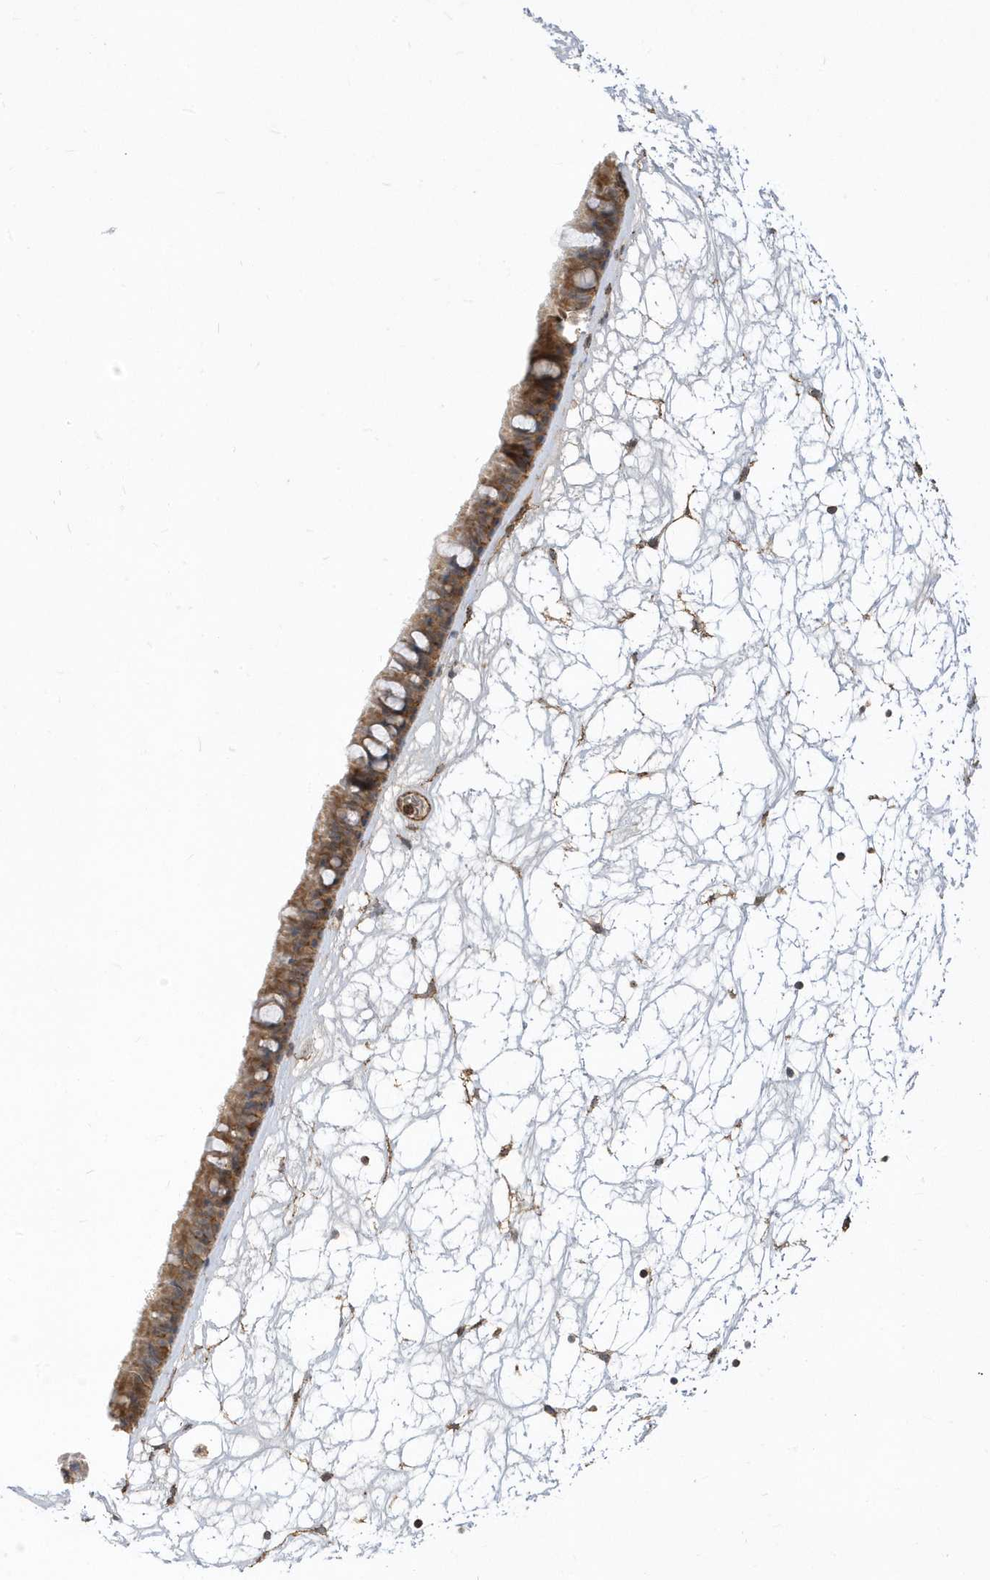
{"staining": {"intensity": "moderate", "quantity": ">75%", "location": "cytoplasmic/membranous"}, "tissue": "nasopharynx", "cell_type": "Respiratory epithelial cells", "image_type": "normal", "snomed": [{"axis": "morphology", "description": "Normal tissue, NOS"}, {"axis": "topography", "description": "Nasopharynx"}], "caption": "High-magnification brightfield microscopy of unremarkable nasopharynx stained with DAB (brown) and counterstained with hematoxylin (blue). respiratory epithelial cells exhibit moderate cytoplasmic/membranous staining is appreciated in about>75% of cells.", "gene": "HRH4", "patient": {"sex": "male", "age": 64}}